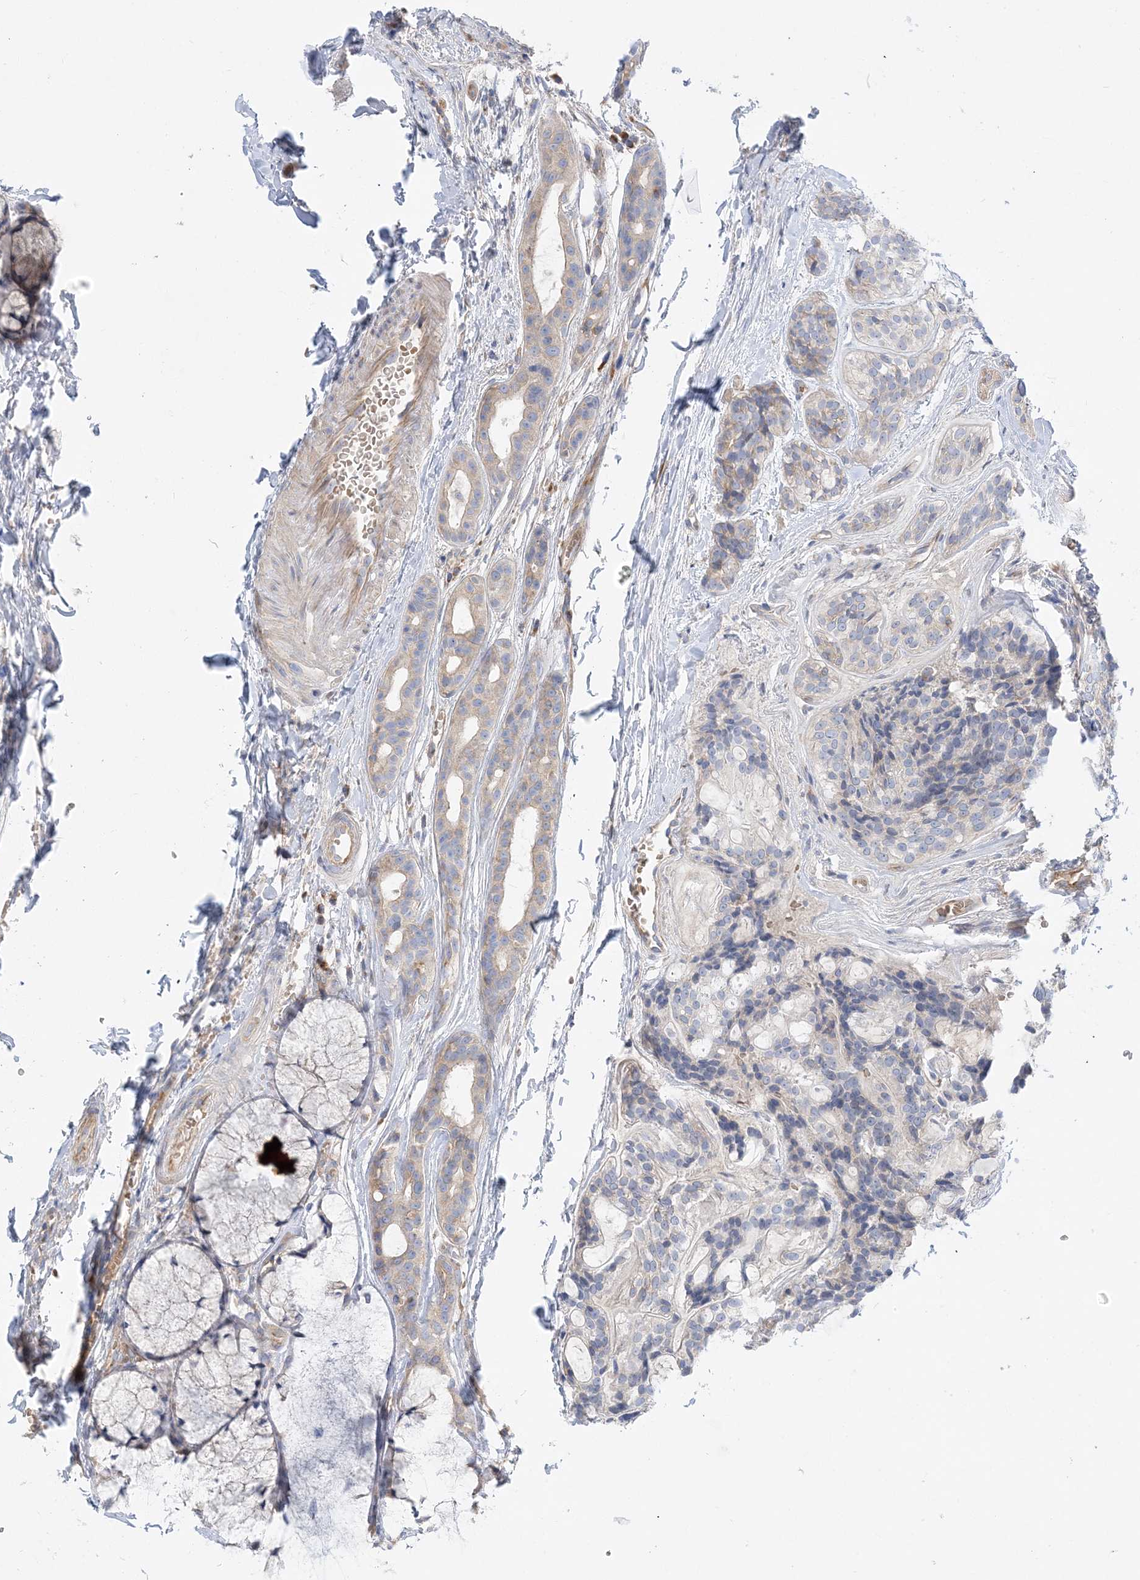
{"staining": {"intensity": "weak", "quantity": "<25%", "location": "cytoplasmic/membranous"}, "tissue": "head and neck cancer", "cell_type": "Tumor cells", "image_type": "cancer", "snomed": [{"axis": "morphology", "description": "Adenocarcinoma, NOS"}, {"axis": "topography", "description": "Head-Neck"}], "caption": "A photomicrograph of human head and neck cancer is negative for staining in tumor cells.", "gene": "FAM114A2", "patient": {"sex": "male", "age": 66}}